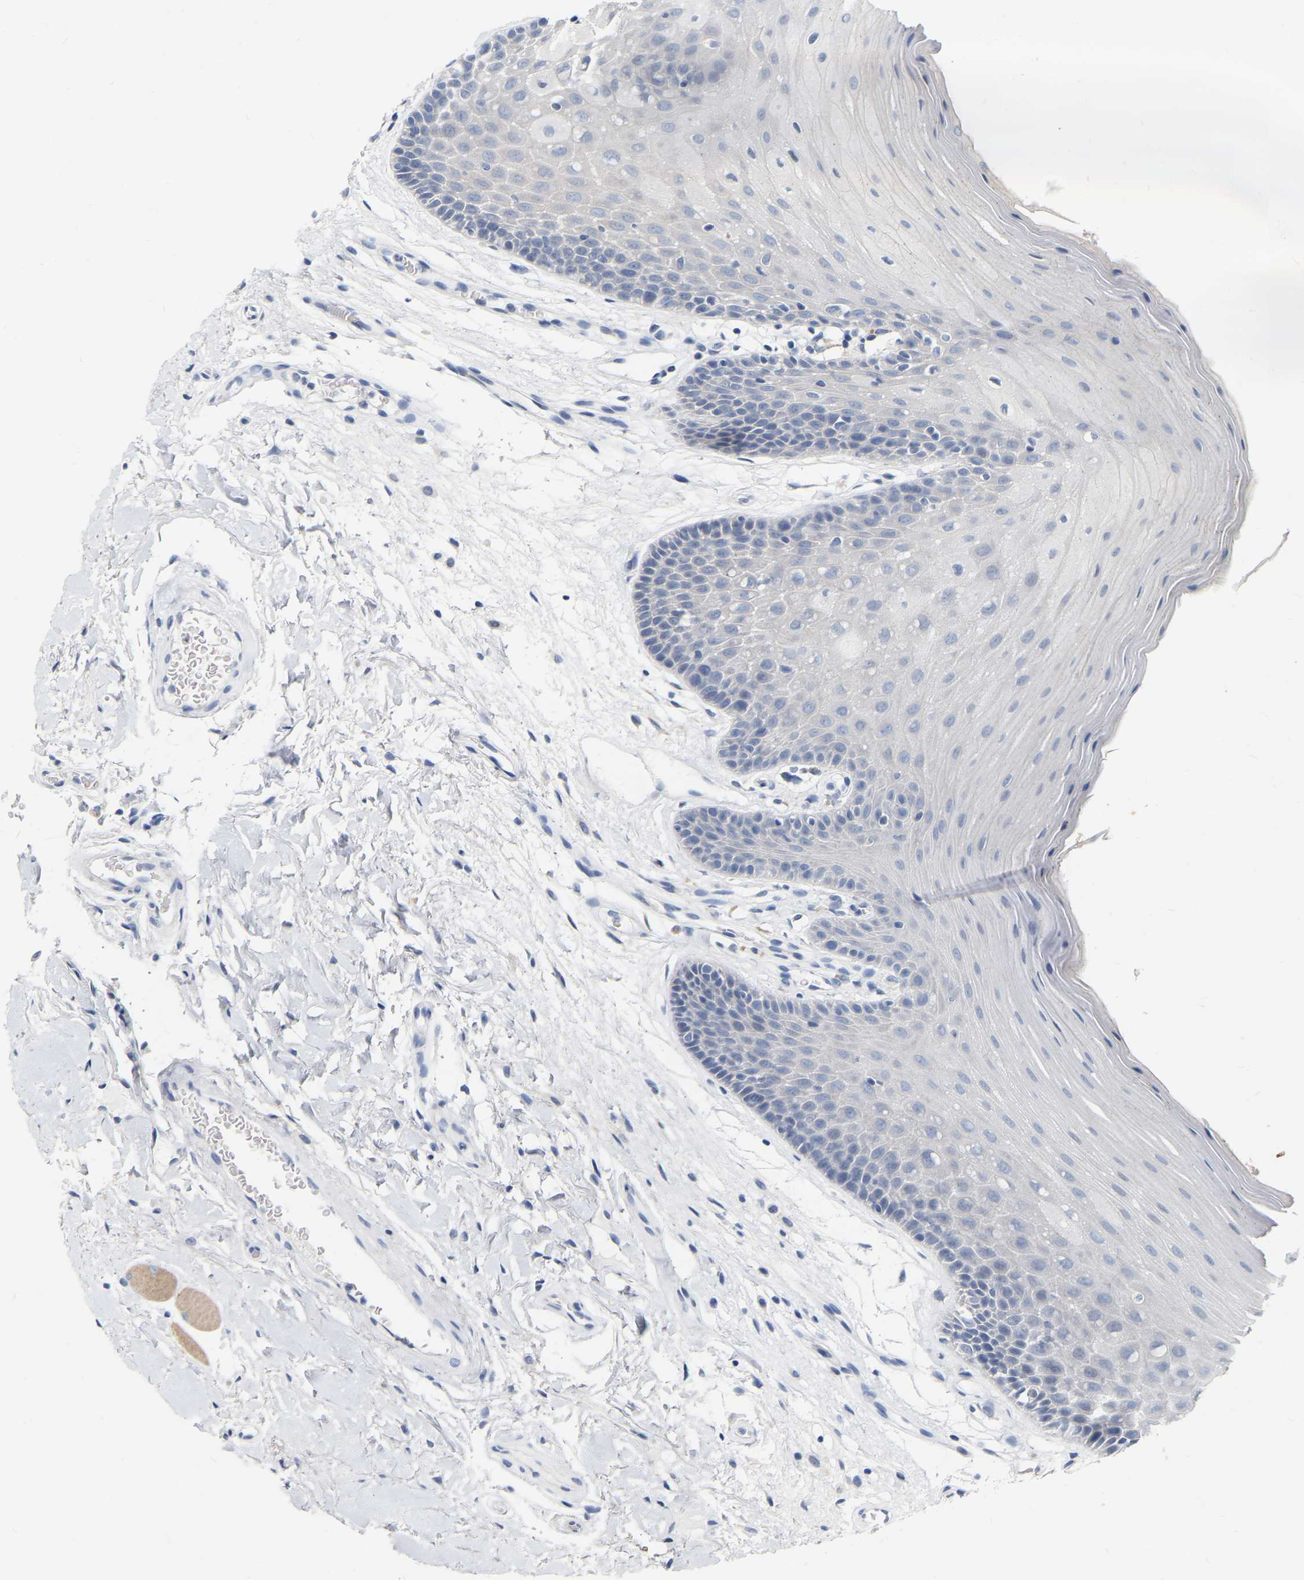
{"staining": {"intensity": "negative", "quantity": "none", "location": "none"}, "tissue": "oral mucosa", "cell_type": "Squamous epithelial cells", "image_type": "normal", "snomed": [{"axis": "morphology", "description": "Normal tissue, NOS"}, {"axis": "morphology", "description": "Squamous cell carcinoma, NOS"}, {"axis": "topography", "description": "Oral tissue"}, {"axis": "topography", "description": "Head-Neck"}], "caption": "This is a histopathology image of immunohistochemistry staining of benign oral mucosa, which shows no positivity in squamous epithelial cells. Nuclei are stained in blue.", "gene": "WIPI2", "patient": {"sex": "male", "age": 71}}